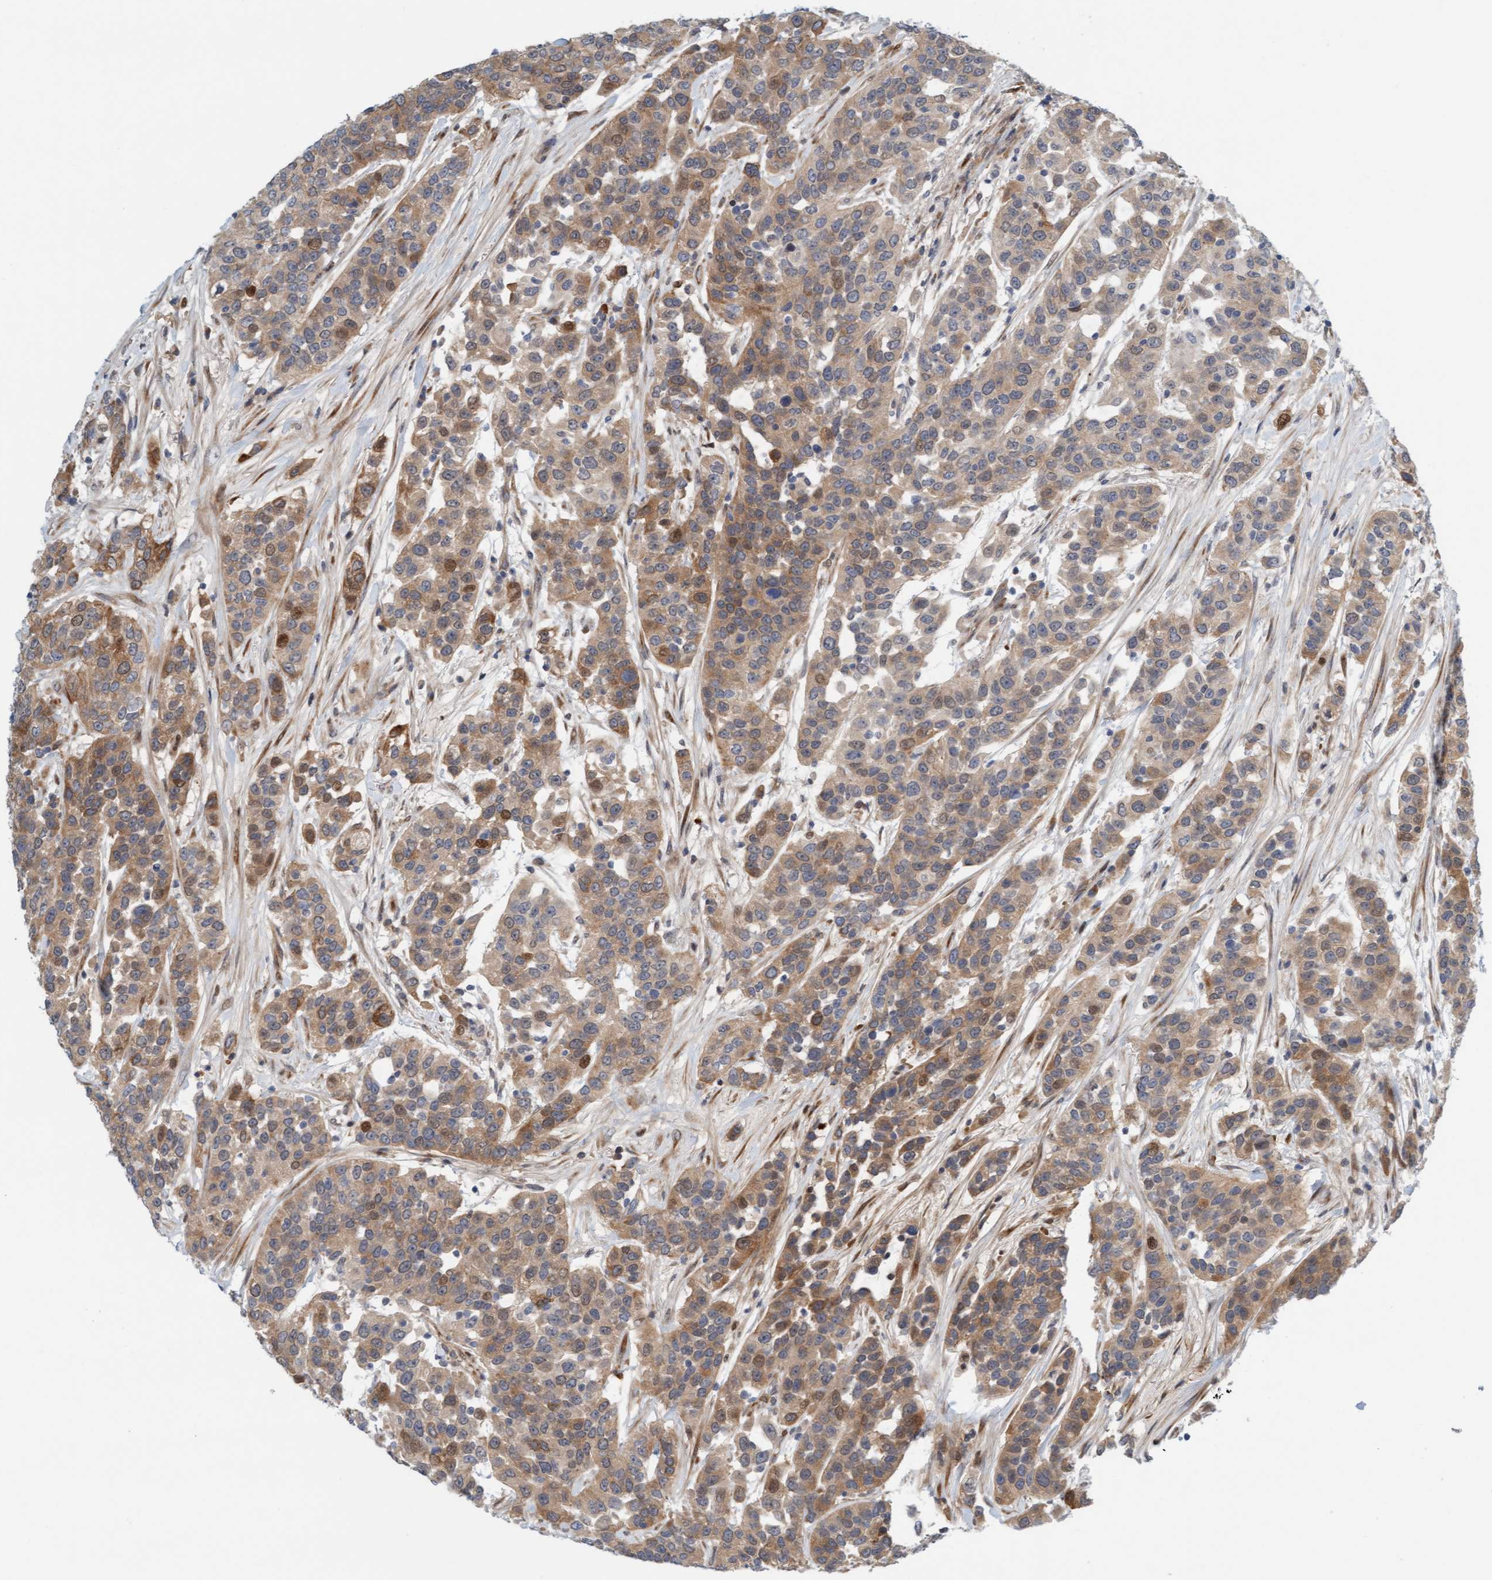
{"staining": {"intensity": "moderate", "quantity": ">75%", "location": "cytoplasmic/membranous,nuclear"}, "tissue": "urothelial cancer", "cell_type": "Tumor cells", "image_type": "cancer", "snomed": [{"axis": "morphology", "description": "Urothelial carcinoma, High grade"}, {"axis": "topography", "description": "Urinary bladder"}], "caption": "This histopathology image reveals immunohistochemistry (IHC) staining of human urothelial cancer, with medium moderate cytoplasmic/membranous and nuclear positivity in approximately >75% of tumor cells.", "gene": "EIF4EBP1", "patient": {"sex": "female", "age": 80}}